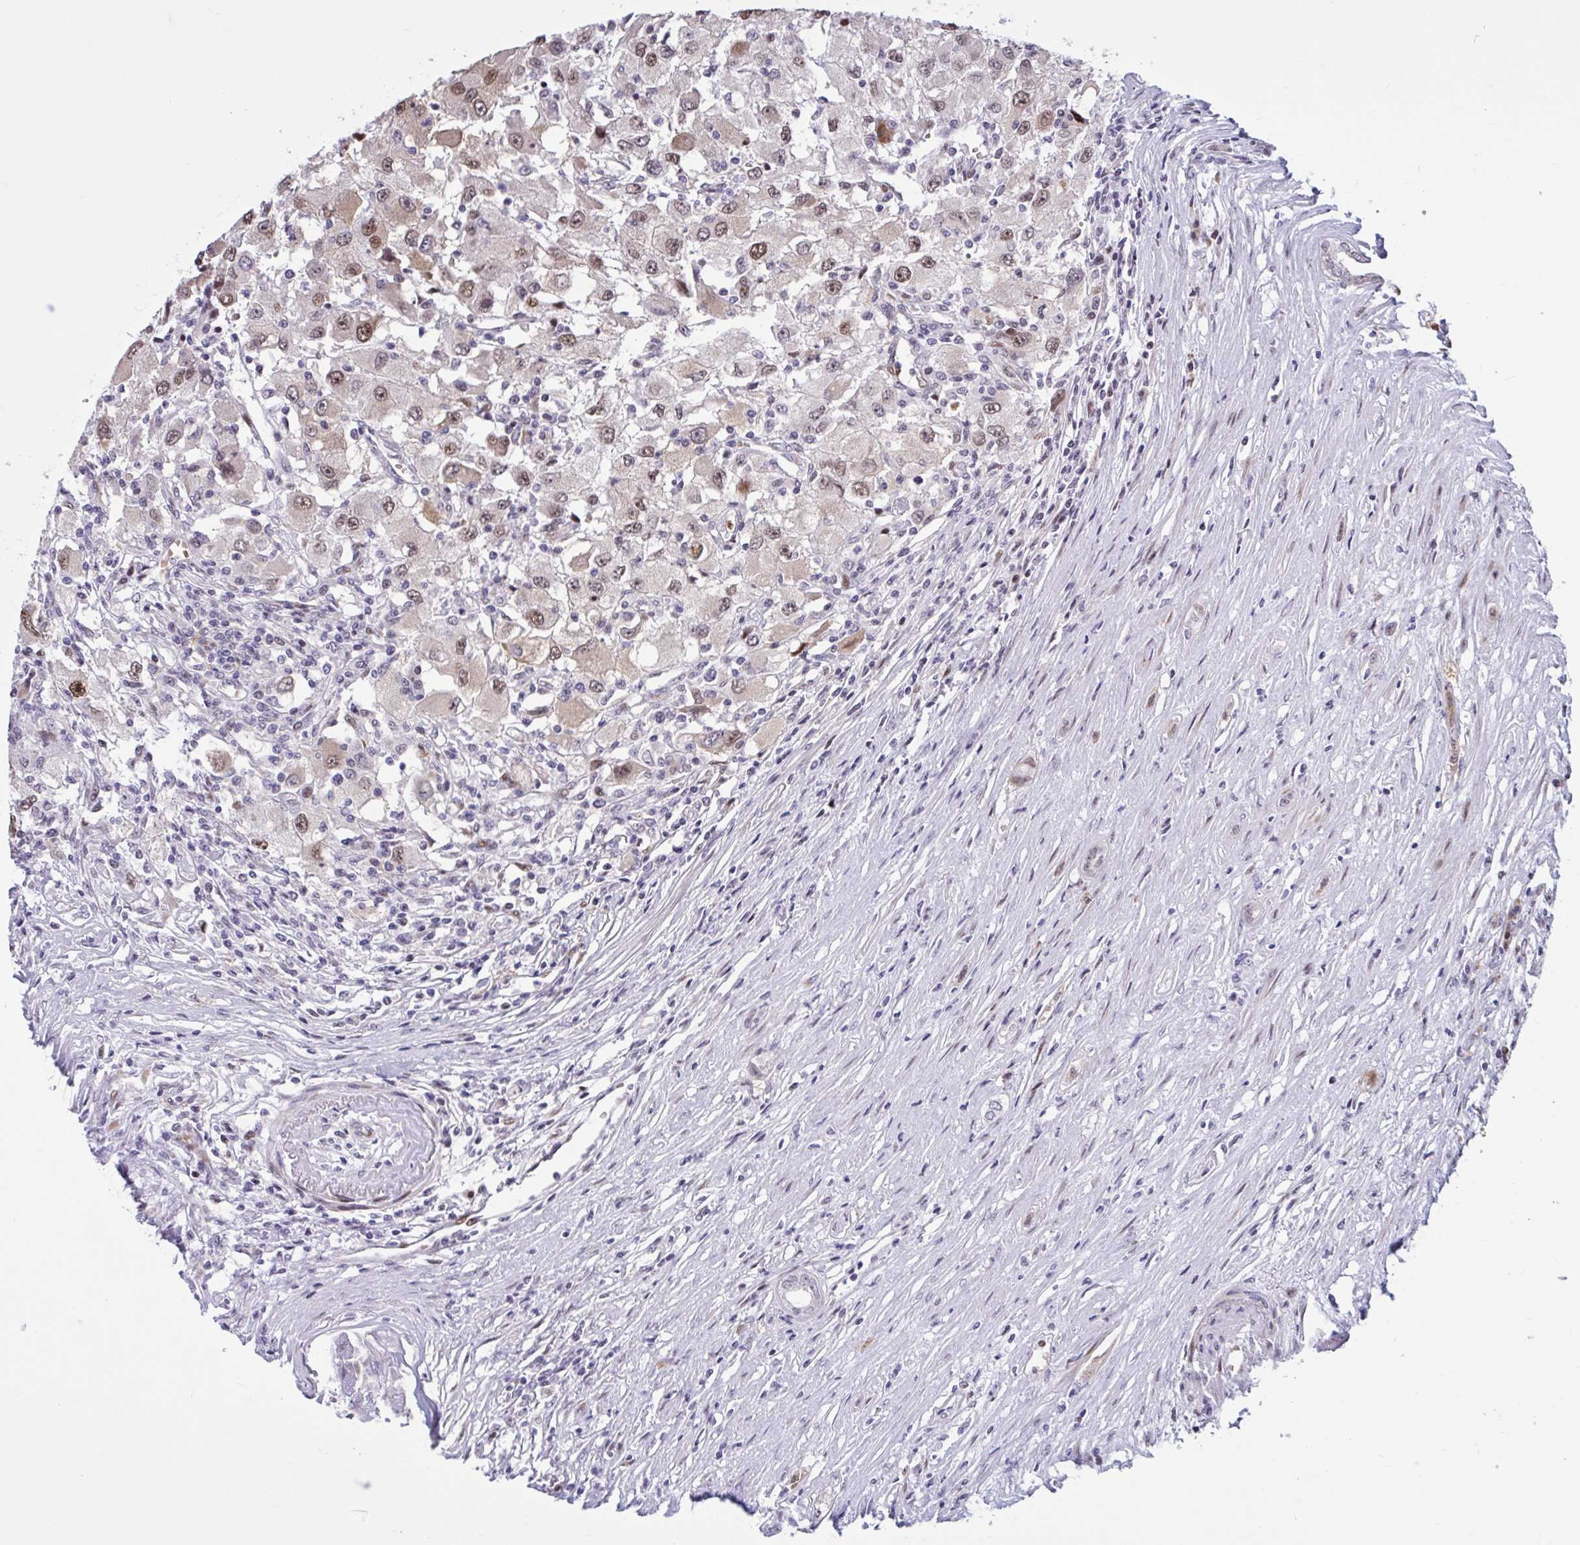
{"staining": {"intensity": "moderate", "quantity": ">75%", "location": "cytoplasmic/membranous,nuclear"}, "tissue": "renal cancer", "cell_type": "Tumor cells", "image_type": "cancer", "snomed": [{"axis": "morphology", "description": "Adenocarcinoma, NOS"}, {"axis": "topography", "description": "Kidney"}], "caption": "A high-resolution histopathology image shows IHC staining of renal cancer, which demonstrates moderate cytoplasmic/membranous and nuclear staining in about >75% of tumor cells.", "gene": "RBL1", "patient": {"sex": "female", "age": 67}}